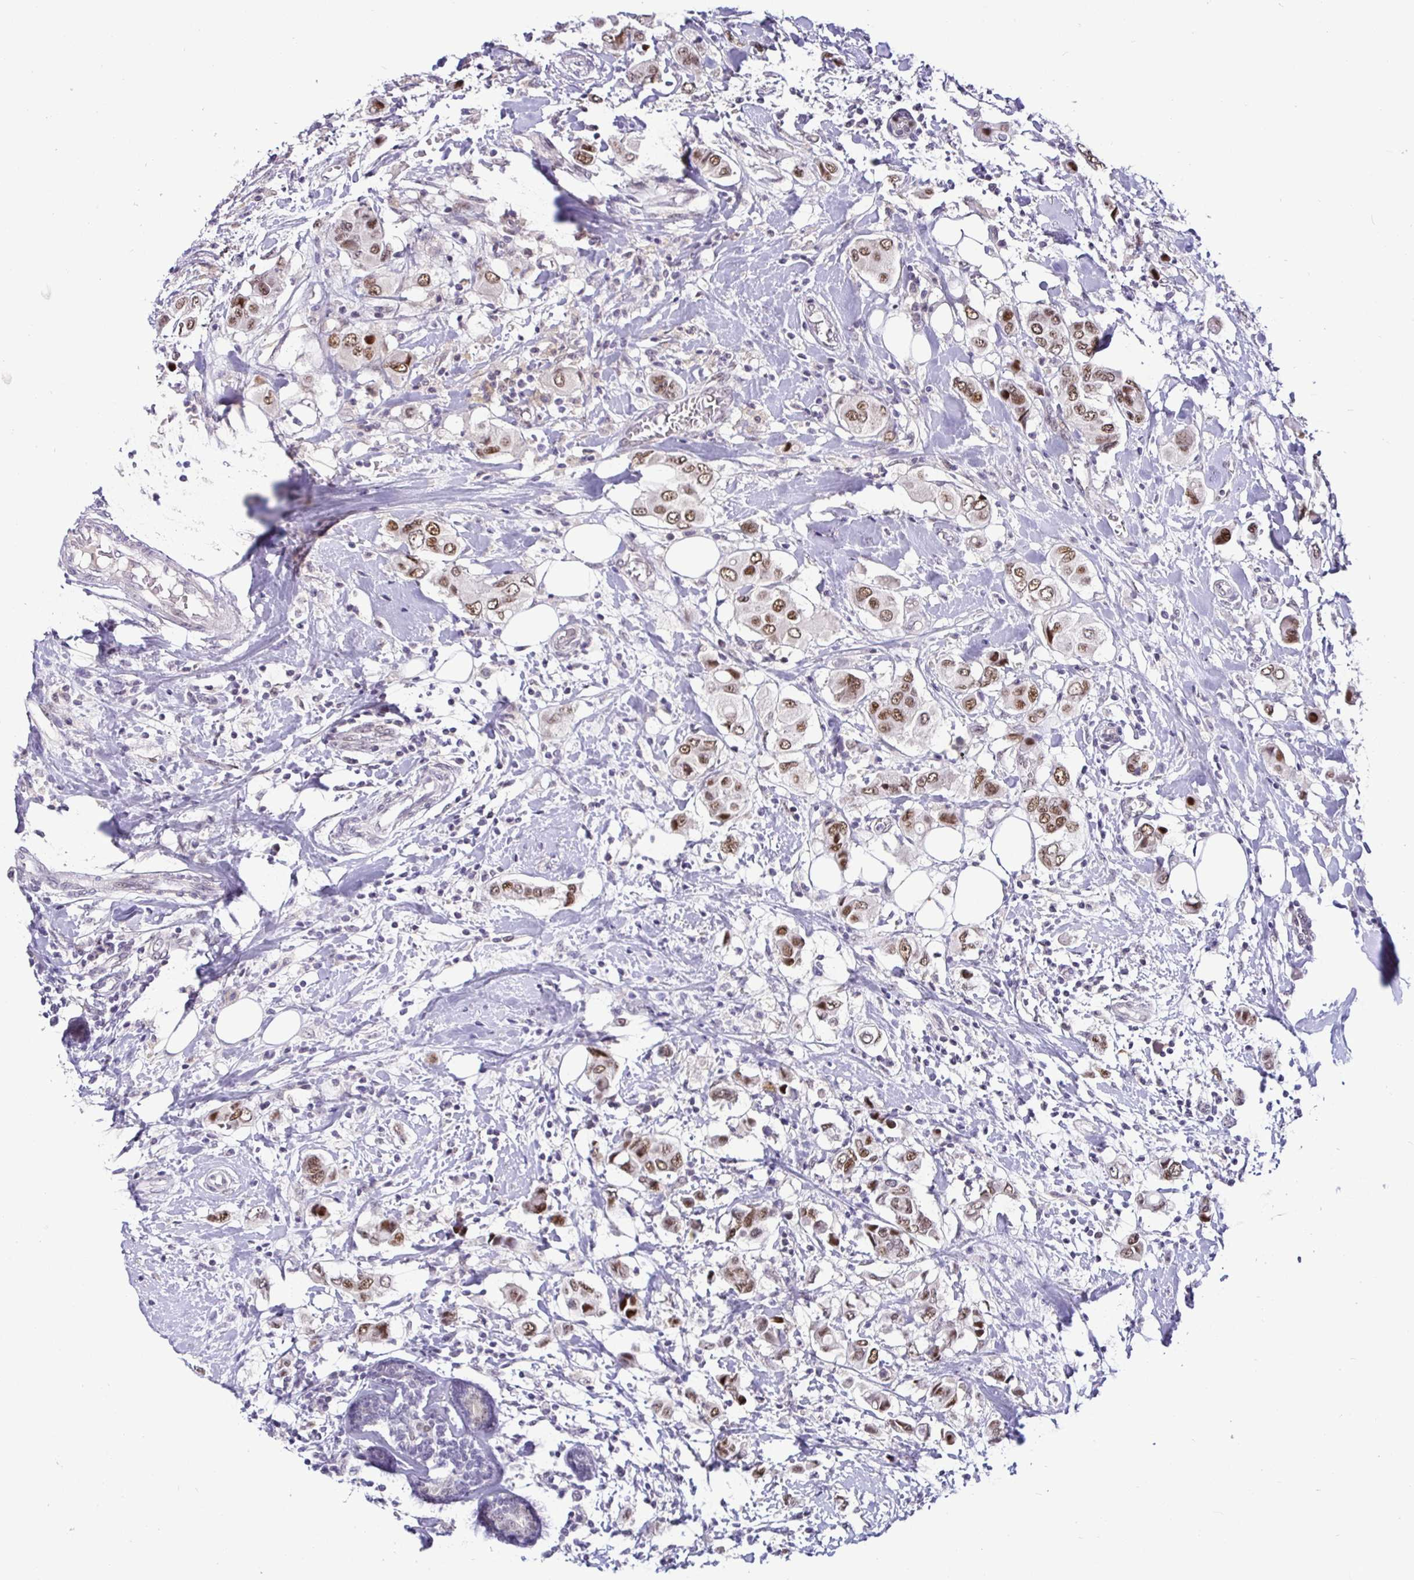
{"staining": {"intensity": "moderate", "quantity": ">75%", "location": "nuclear"}, "tissue": "breast cancer", "cell_type": "Tumor cells", "image_type": "cancer", "snomed": [{"axis": "morphology", "description": "Lobular carcinoma"}, {"axis": "topography", "description": "Breast"}], "caption": "Immunohistochemical staining of human lobular carcinoma (breast) demonstrates moderate nuclear protein expression in about >75% of tumor cells.", "gene": "NUP188", "patient": {"sex": "female", "age": 51}}